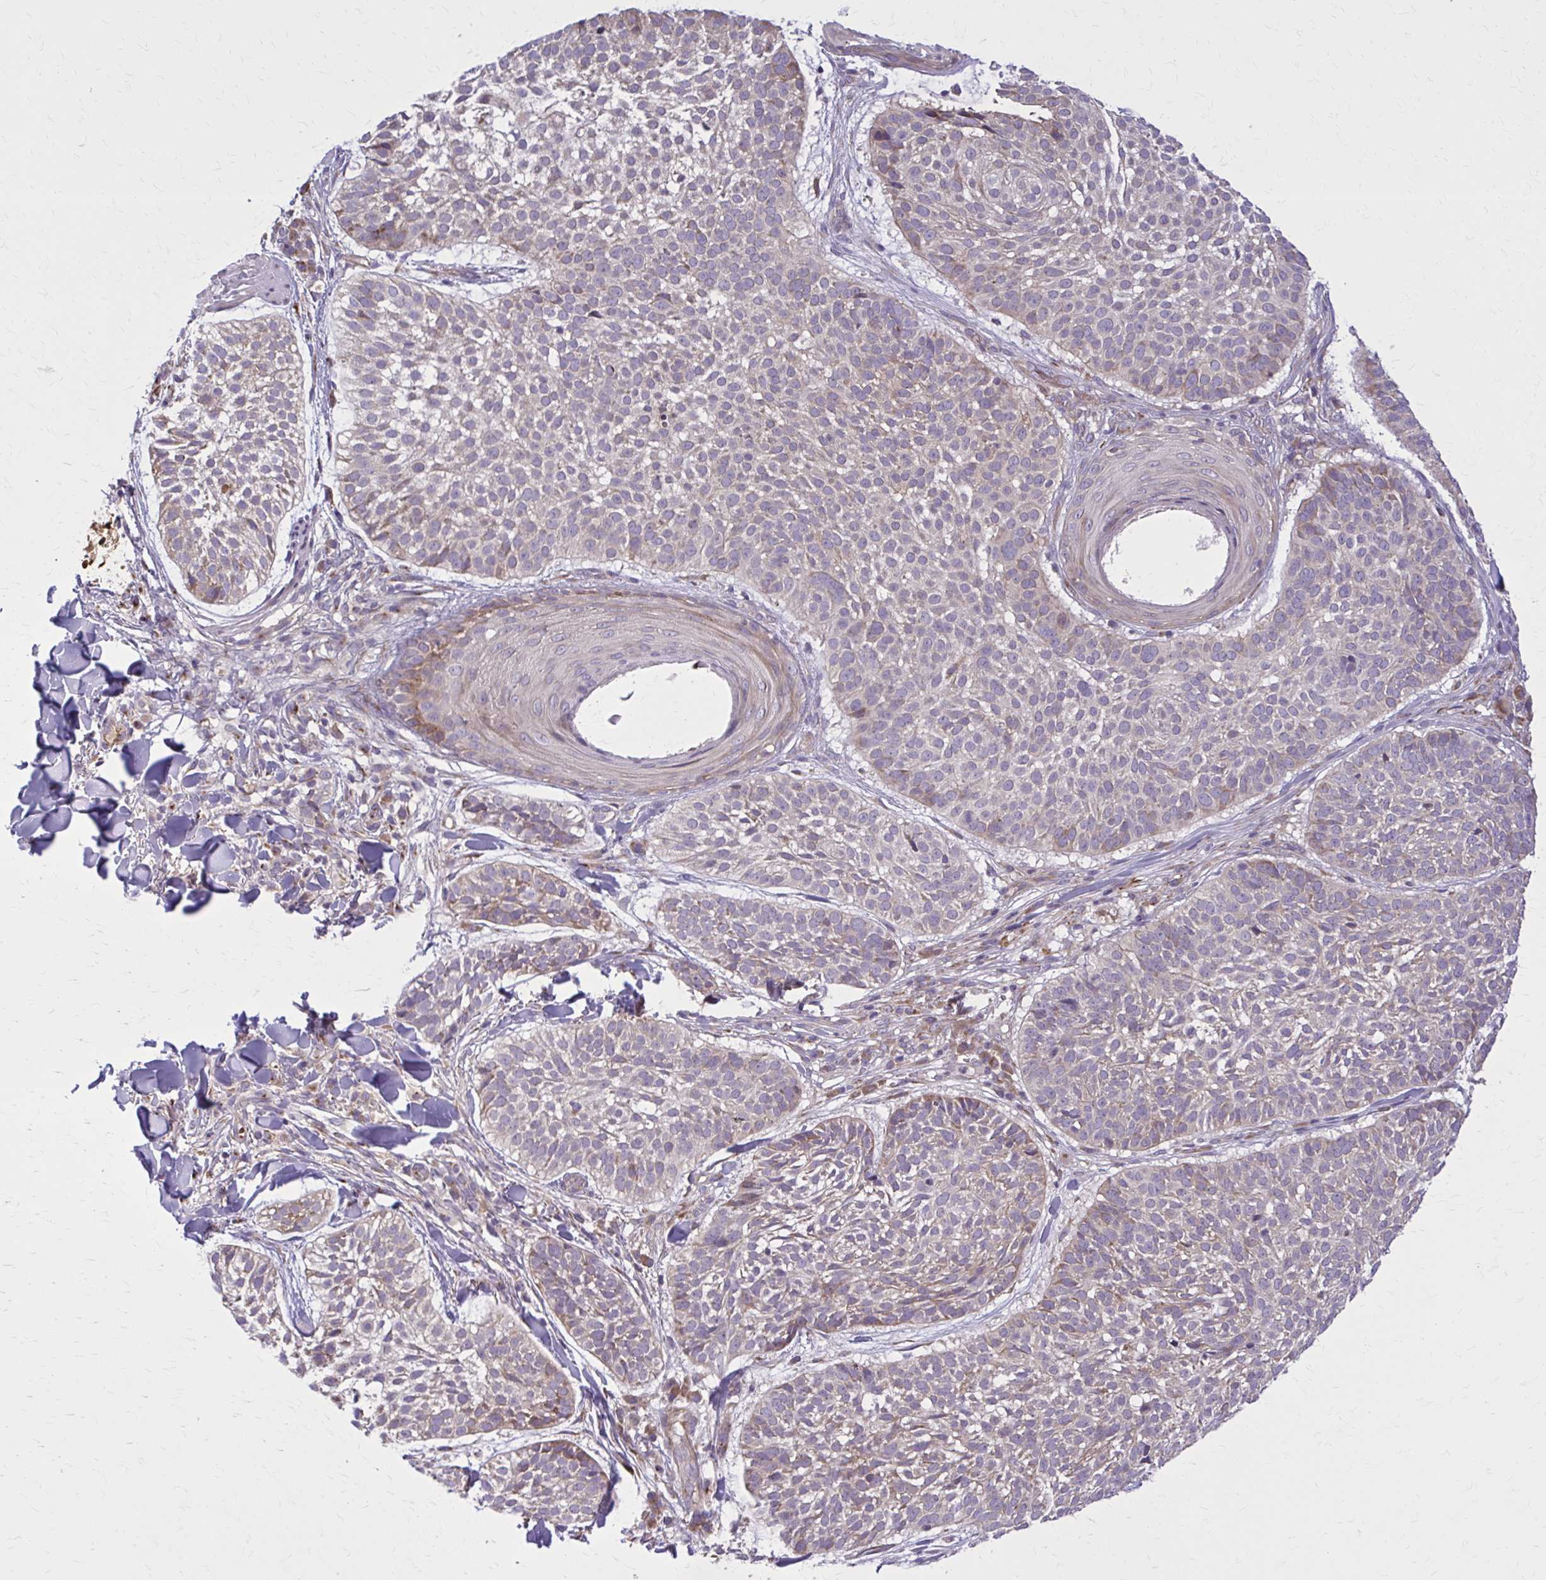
{"staining": {"intensity": "moderate", "quantity": "<25%", "location": "cytoplasmic/membranous"}, "tissue": "skin cancer", "cell_type": "Tumor cells", "image_type": "cancer", "snomed": [{"axis": "morphology", "description": "Basal cell carcinoma"}, {"axis": "topography", "description": "Skin"}, {"axis": "topography", "description": "Skin of scalp"}], "caption": "Protein staining reveals moderate cytoplasmic/membranous staining in approximately <25% of tumor cells in basal cell carcinoma (skin).", "gene": "SNF8", "patient": {"sex": "female", "age": 45}}